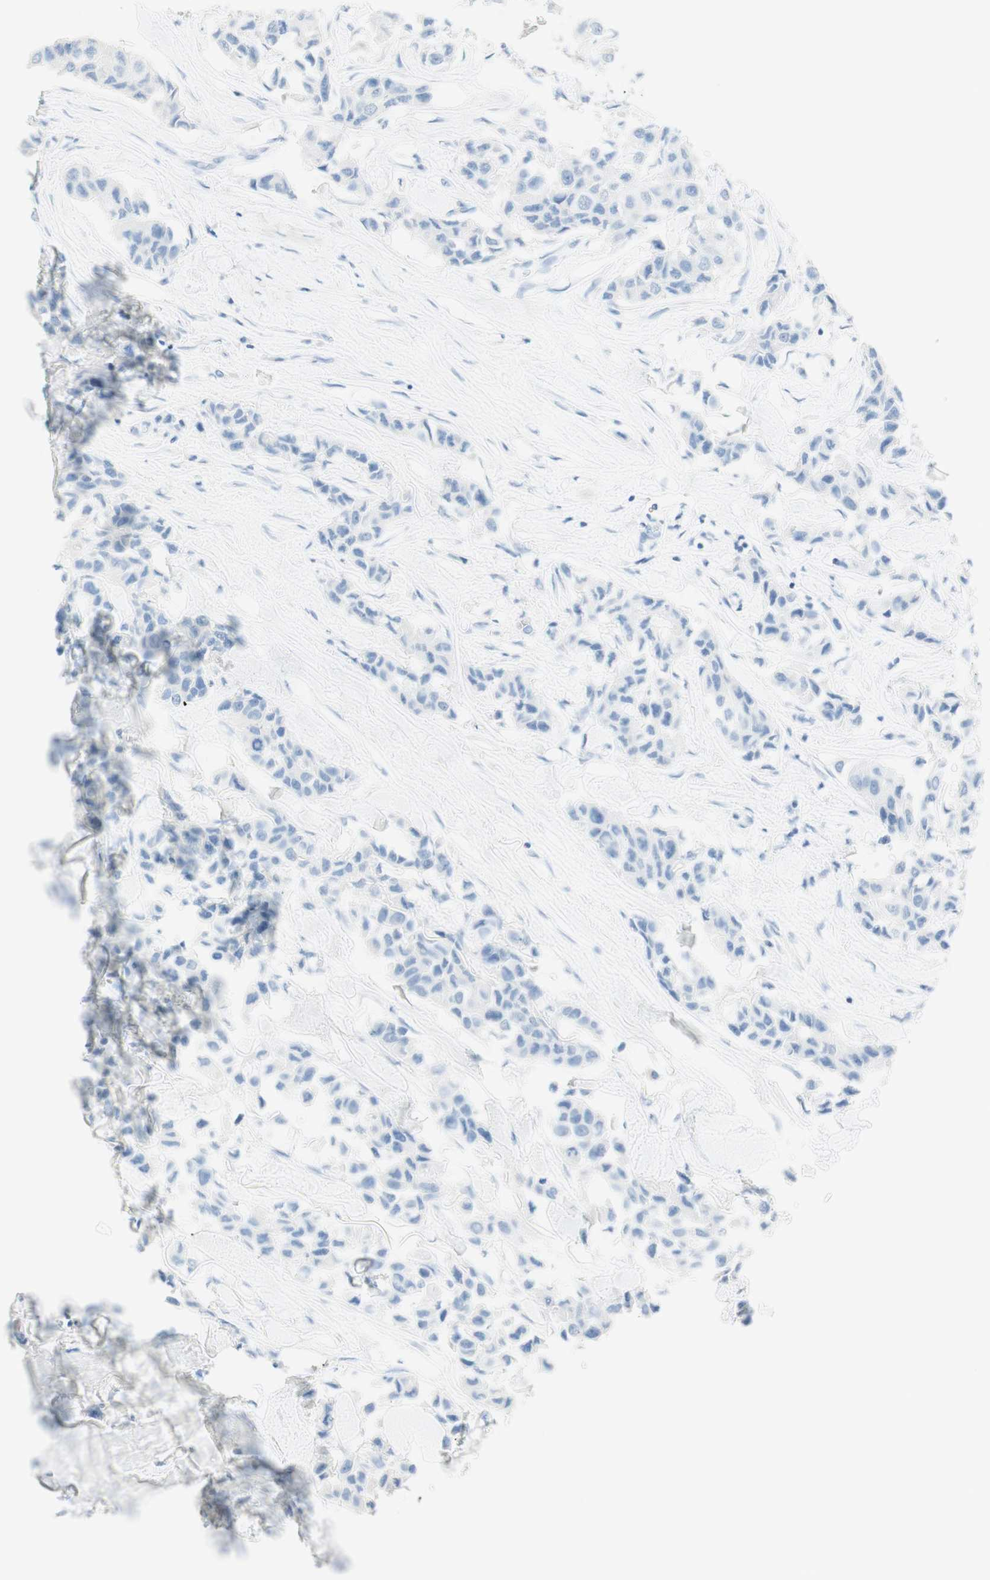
{"staining": {"intensity": "negative", "quantity": "none", "location": "none"}, "tissue": "breast cancer", "cell_type": "Tumor cells", "image_type": "cancer", "snomed": [{"axis": "morphology", "description": "Duct carcinoma"}, {"axis": "topography", "description": "Breast"}], "caption": "Breast cancer (intraductal carcinoma) was stained to show a protein in brown. There is no significant expression in tumor cells.", "gene": "TPO", "patient": {"sex": "female", "age": 80}}